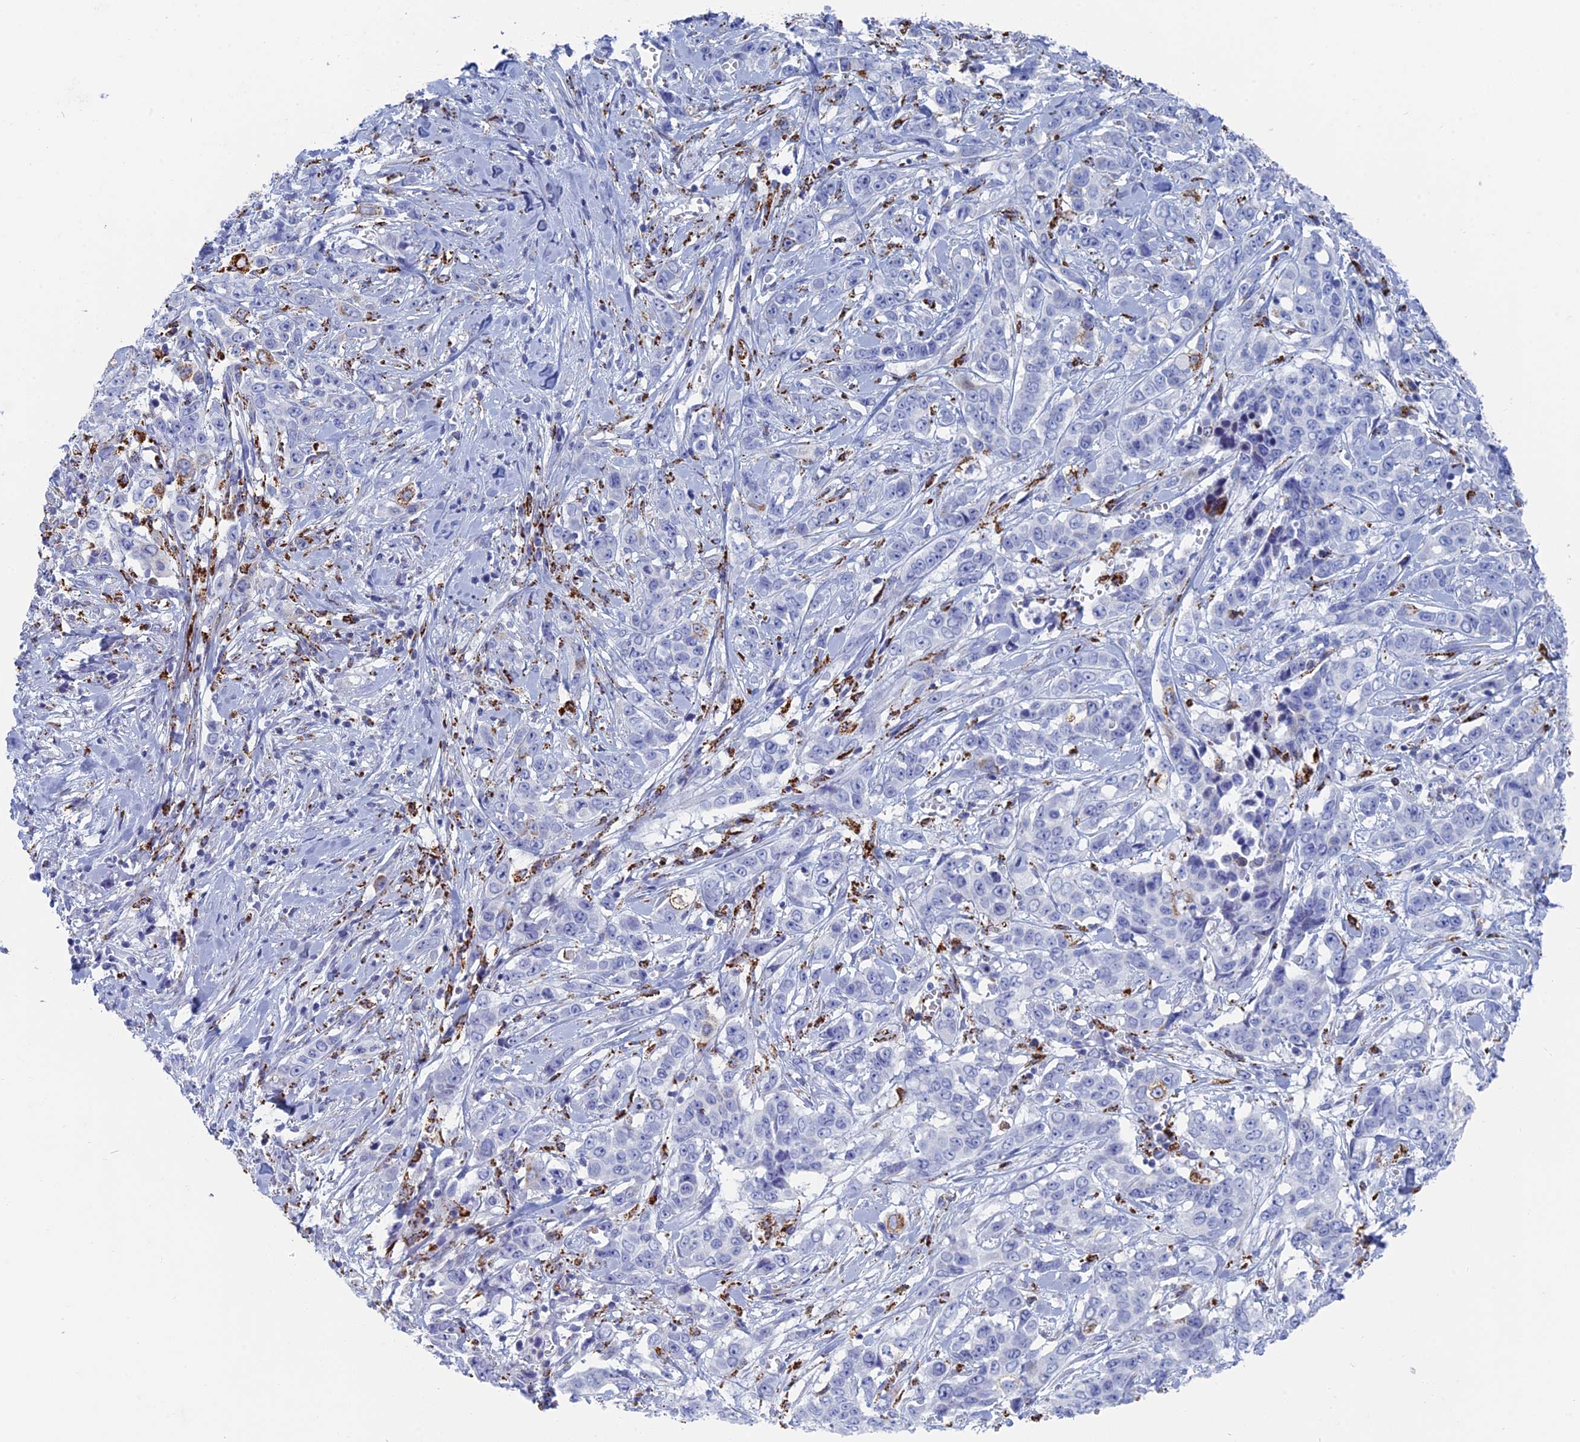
{"staining": {"intensity": "negative", "quantity": "none", "location": "none"}, "tissue": "stomach cancer", "cell_type": "Tumor cells", "image_type": "cancer", "snomed": [{"axis": "morphology", "description": "Adenocarcinoma, NOS"}, {"axis": "topography", "description": "Stomach, upper"}], "caption": "High magnification brightfield microscopy of stomach adenocarcinoma stained with DAB (3,3'-diaminobenzidine) (brown) and counterstained with hematoxylin (blue): tumor cells show no significant expression.", "gene": "ALMS1", "patient": {"sex": "male", "age": 62}}